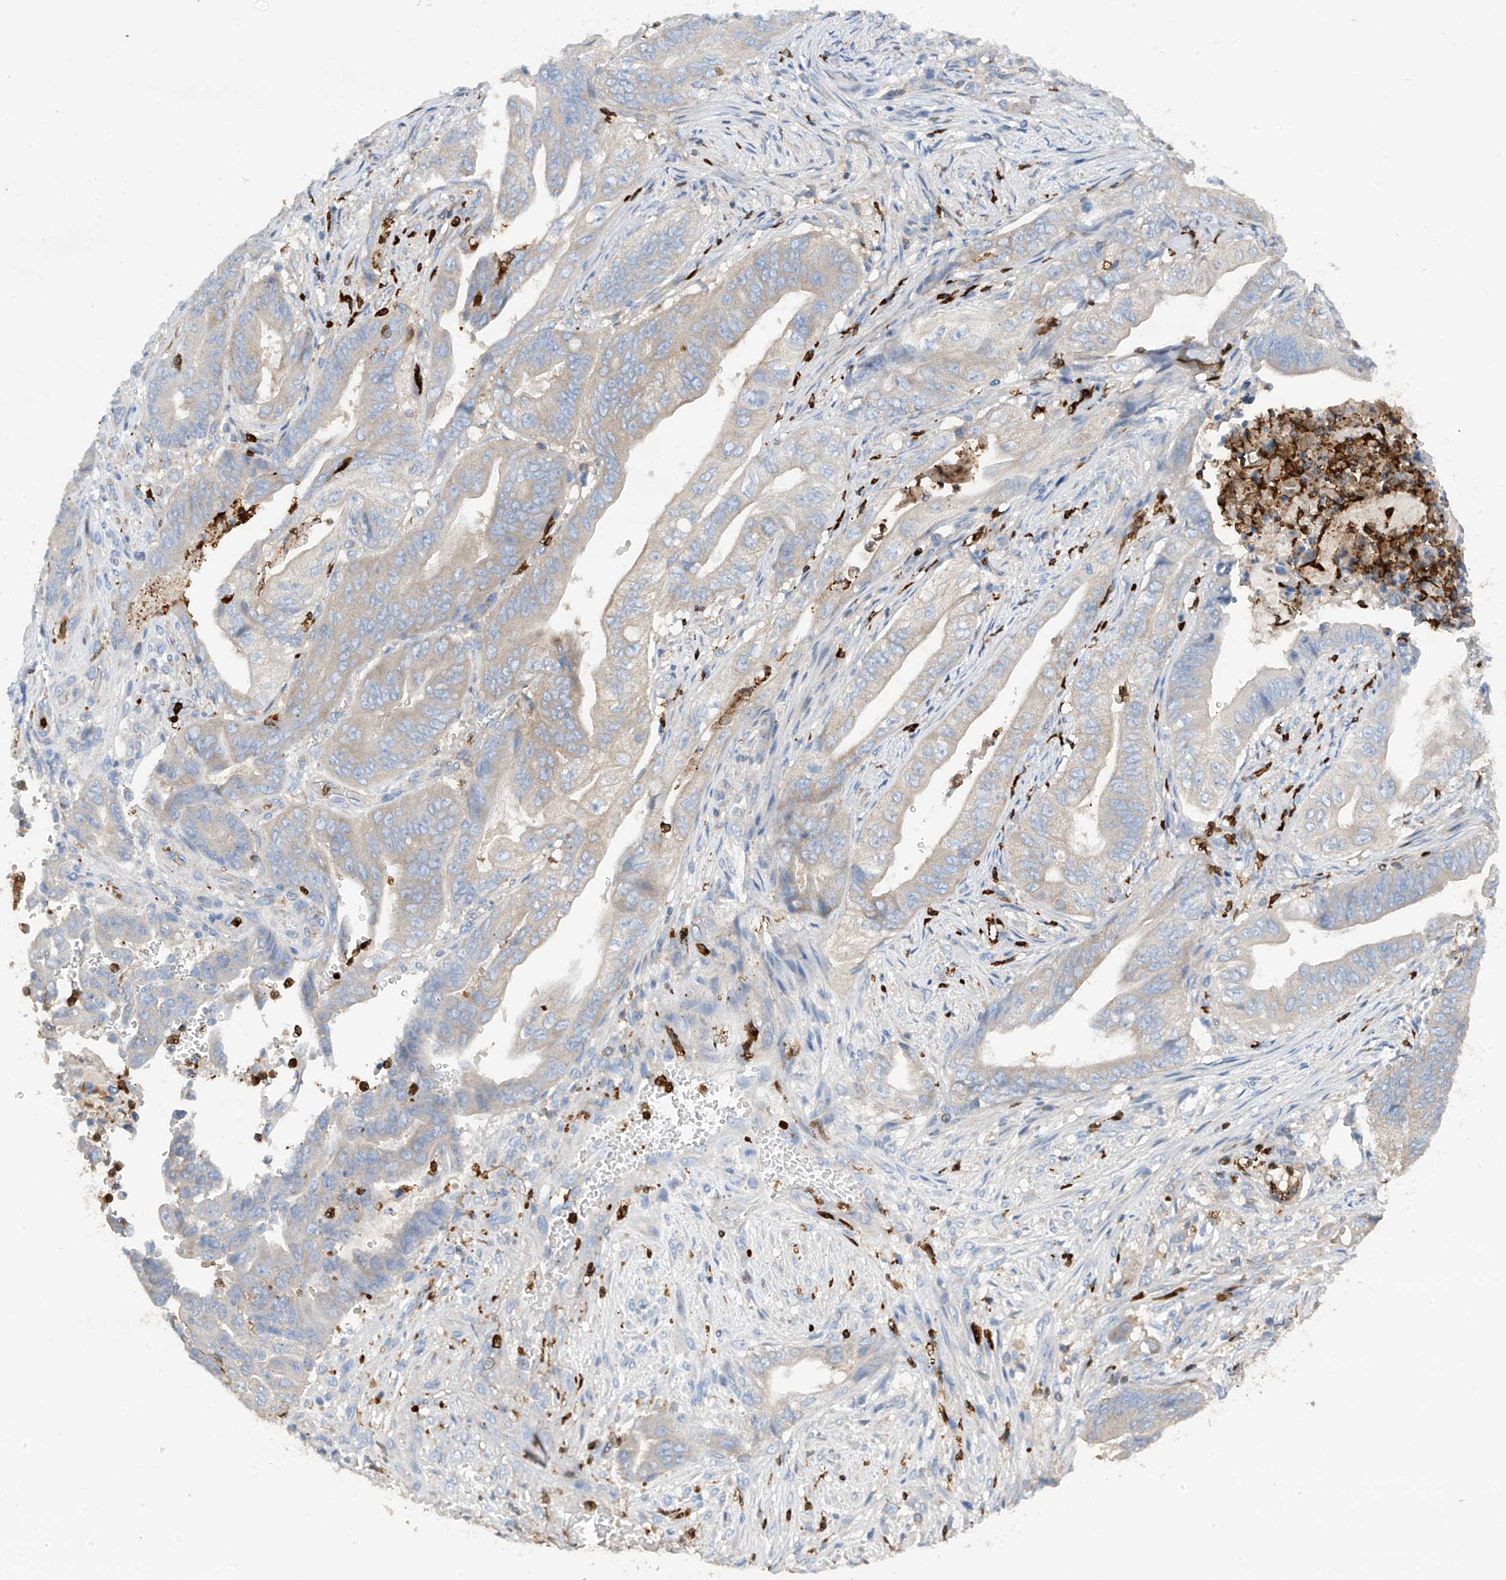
{"staining": {"intensity": "weak", "quantity": "25%-75%", "location": "cytoplasmic/membranous"}, "tissue": "stomach cancer", "cell_type": "Tumor cells", "image_type": "cancer", "snomed": [{"axis": "morphology", "description": "Adenocarcinoma, NOS"}, {"axis": "topography", "description": "Stomach"}], "caption": "Protein expression analysis of stomach adenocarcinoma displays weak cytoplasmic/membranous positivity in about 25%-75% of tumor cells. The staining was performed using DAB to visualize the protein expression in brown, while the nuclei were stained in blue with hematoxylin (Magnification: 20x).", "gene": "PHACTR2", "patient": {"sex": "female", "age": 73}}